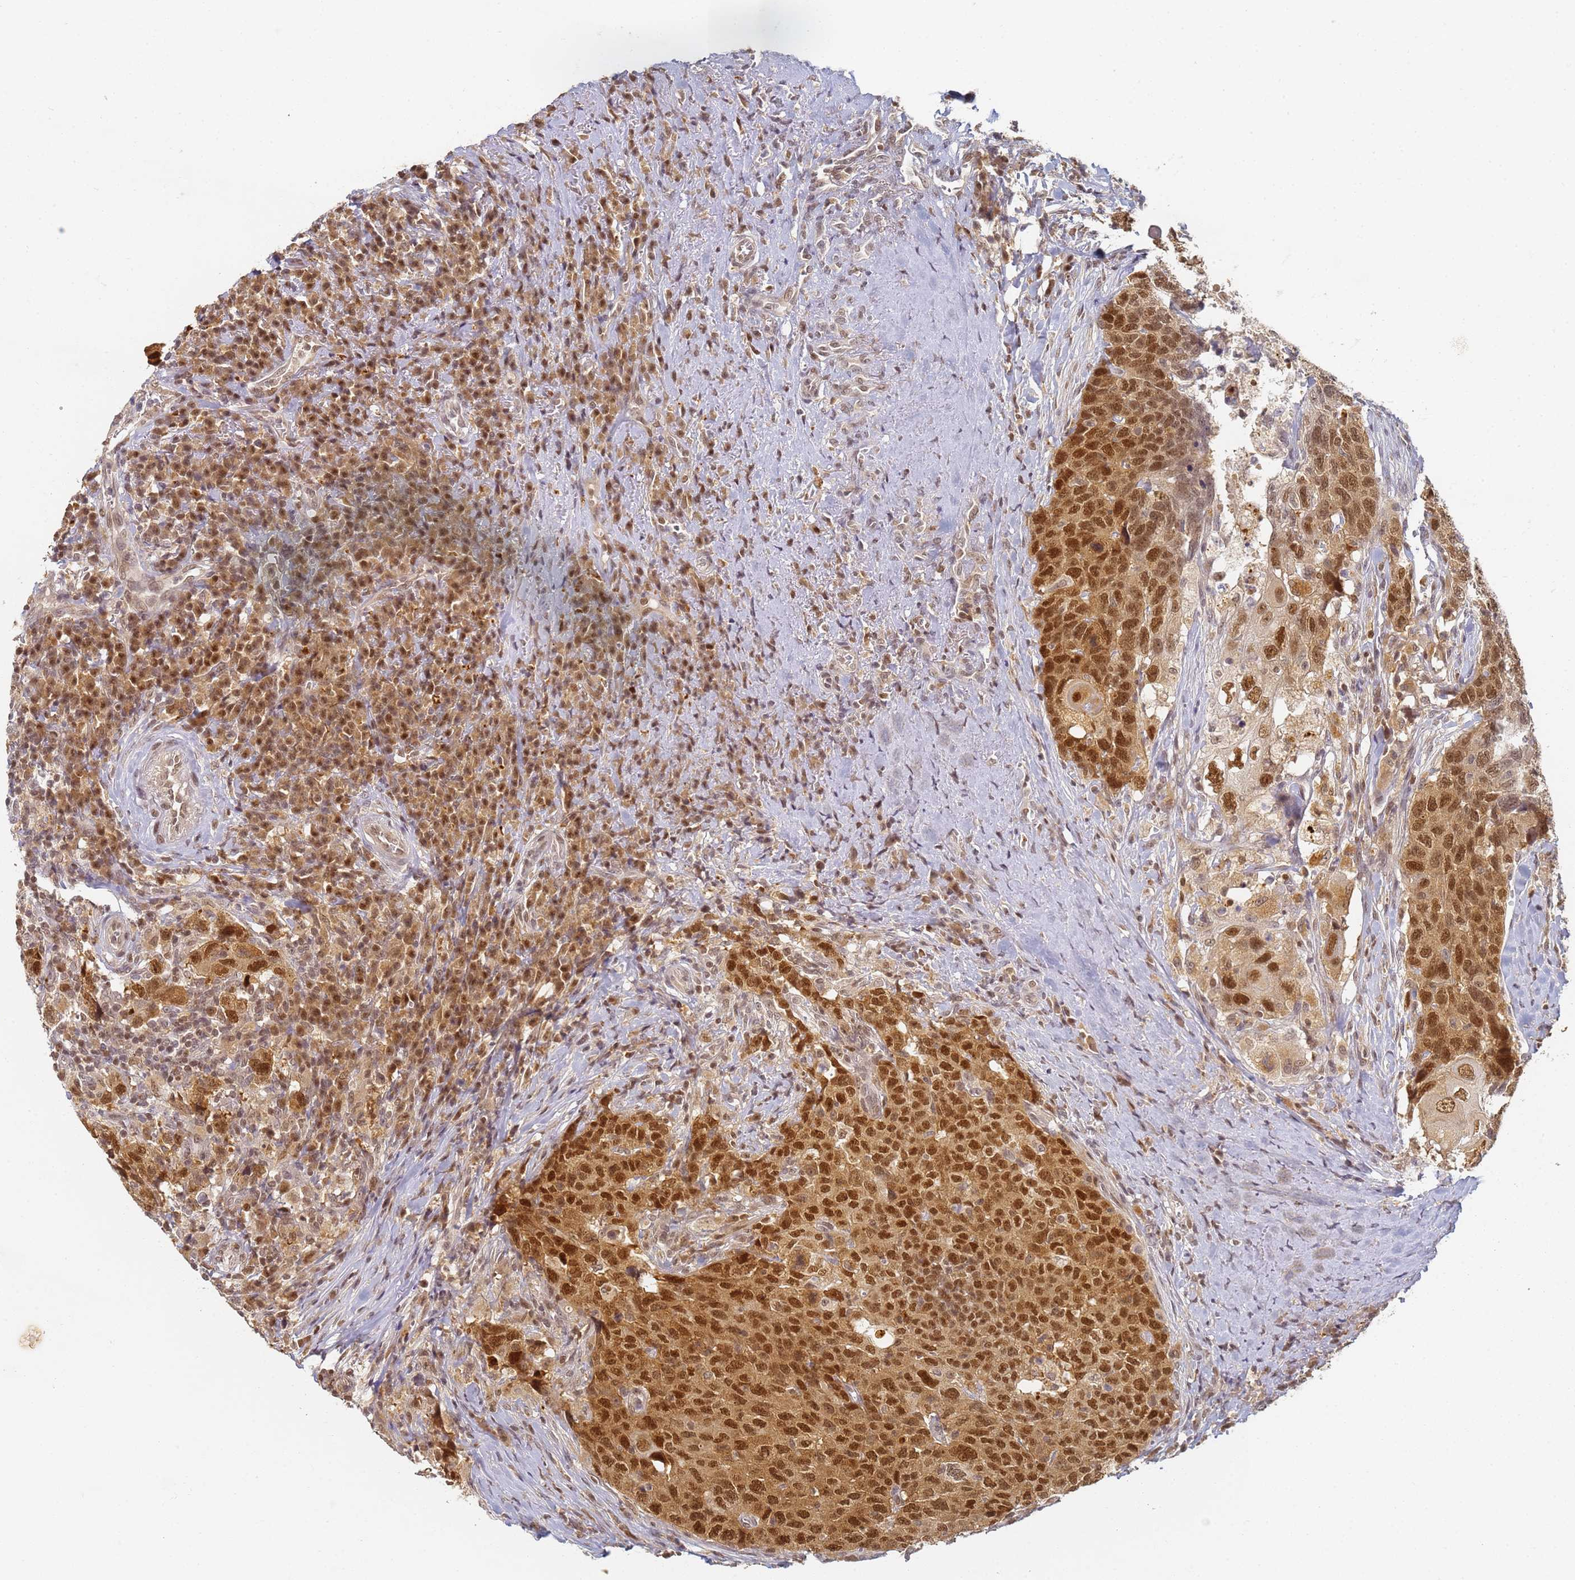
{"staining": {"intensity": "strong", "quantity": ">75%", "location": "cytoplasmic/membranous,nuclear"}, "tissue": "head and neck cancer", "cell_type": "Tumor cells", "image_type": "cancer", "snomed": [{"axis": "morphology", "description": "Squamous cell carcinoma, NOS"}, {"axis": "topography", "description": "Head-Neck"}], "caption": "The immunohistochemical stain shows strong cytoplasmic/membranous and nuclear expression in tumor cells of head and neck squamous cell carcinoma tissue. (Brightfield microscopy of DAB IHC at high magnification).", "gene": "HMCES", "patient": {"sex": "male", "age": 66}}